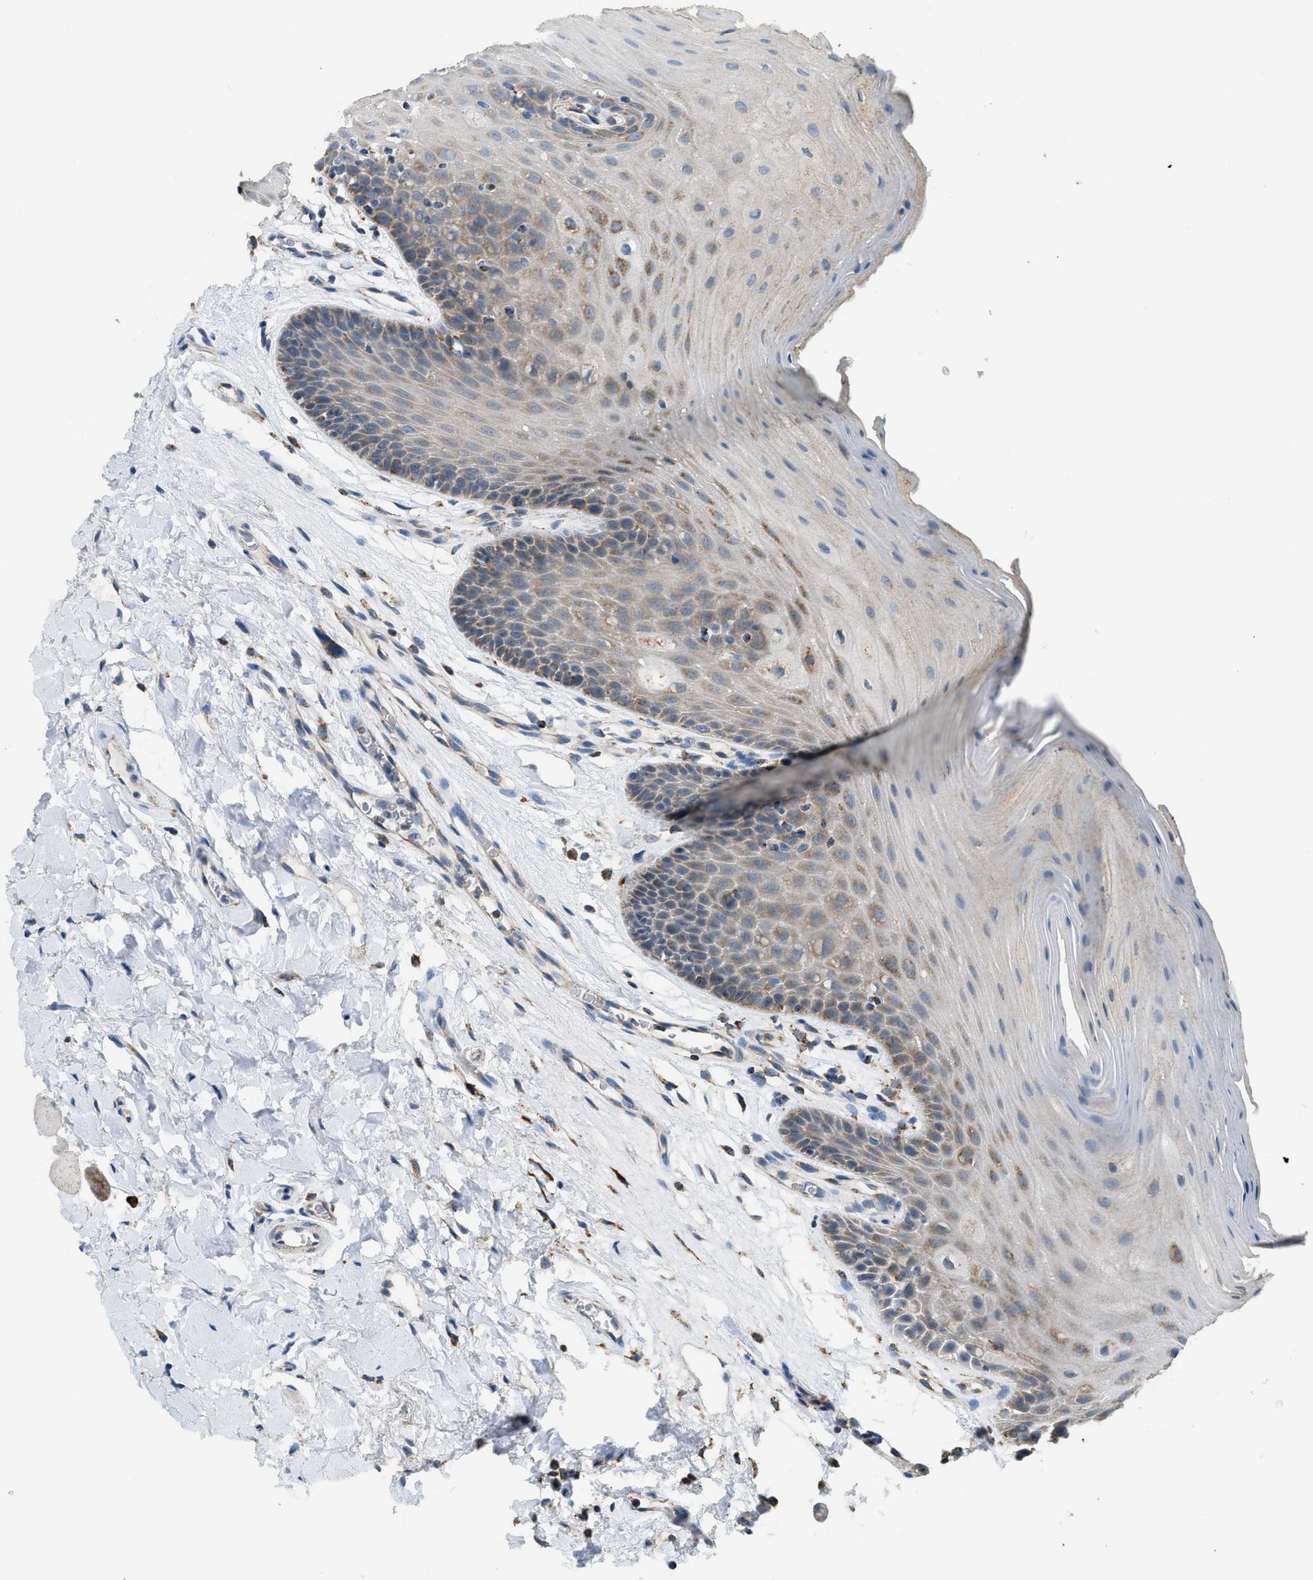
{"staining": {"intensity": "weak", "quantity": "25%-75%", "location": "cytoplasmic/membranous"}, "tissue": "oral mucosa", "cell_type": "Squamous epithelial cells", "image_type": "normal", "snomed": [{"axis": "morphology", "description": "Normal tissue, NOS"}, {"axis": "morphology", "description": "Squamous cell carcinoma, NOS"}, {"axis": "topography", "description": "Oral tissue"}, {"axis": "topography", "description": "Head-Neck"}], "caption": "The histopathology image exhibits a brown stain indicating the presence of a protein in the cytoplasmic/membranous of squamous epithelial cells in oral mucosa. Using DAB (brown) and hematoxylin (blue) stains, captured at high magnification using brightfield microscopy.", "gene": "ETFB", "patient": {"sex": "male", "age": 71}}